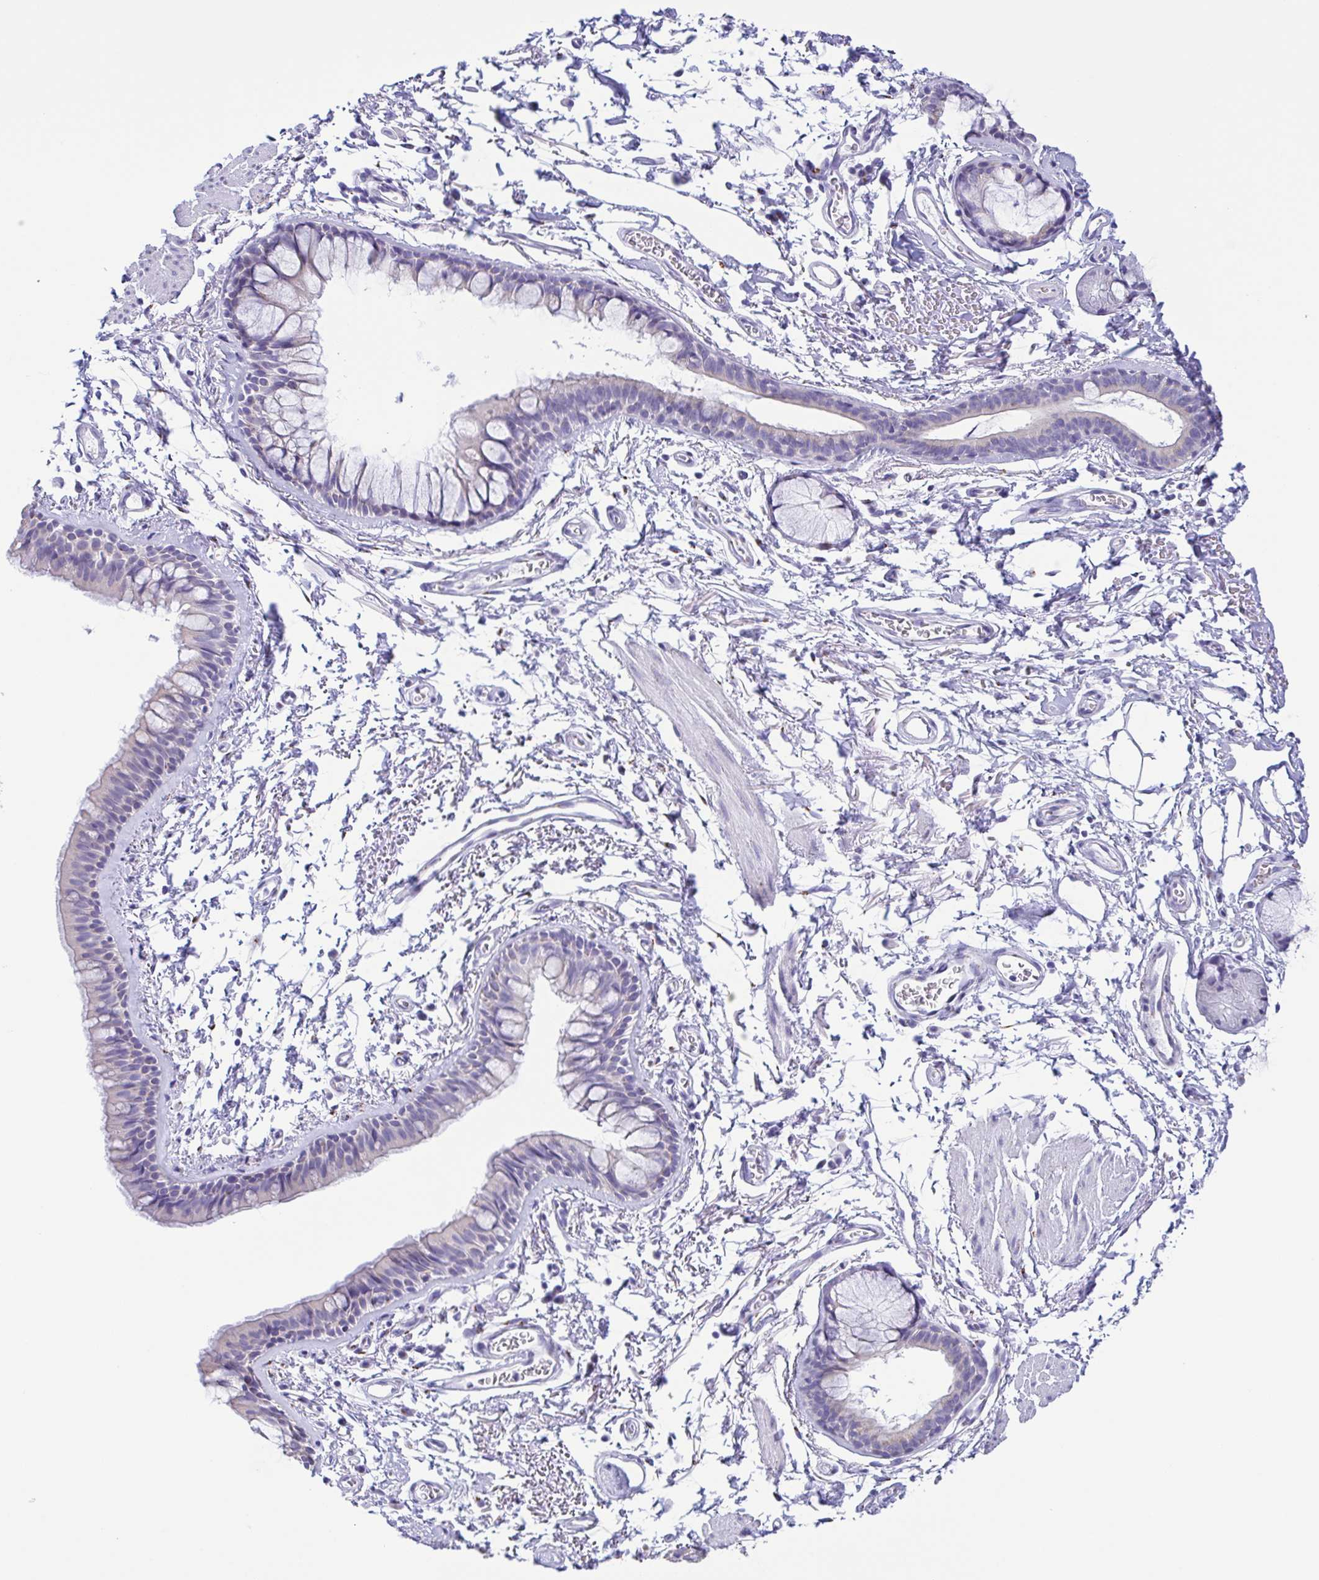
{"staining": {"intensity": "negative", "quantity": "none", "location": "none"}, "tissue": "bronchus", "cell_type": "Respiratory epithelial cells", "image_type": "normal", "snomed": [{"axis": "morphology", "description": "Normal tissue, NOS"}, {"axis": "topography", "description": "Cartilage tissue"}, {"axis": "topography", "description": "Bronchus"}], "caption": "This is a histopathology image of immunohistochemistry staining of normal bronchus, which shows no expression in respiratory epithelial cells.", "gene": "SULT1B1", "patient": {"sex": "female", "age": 79}}